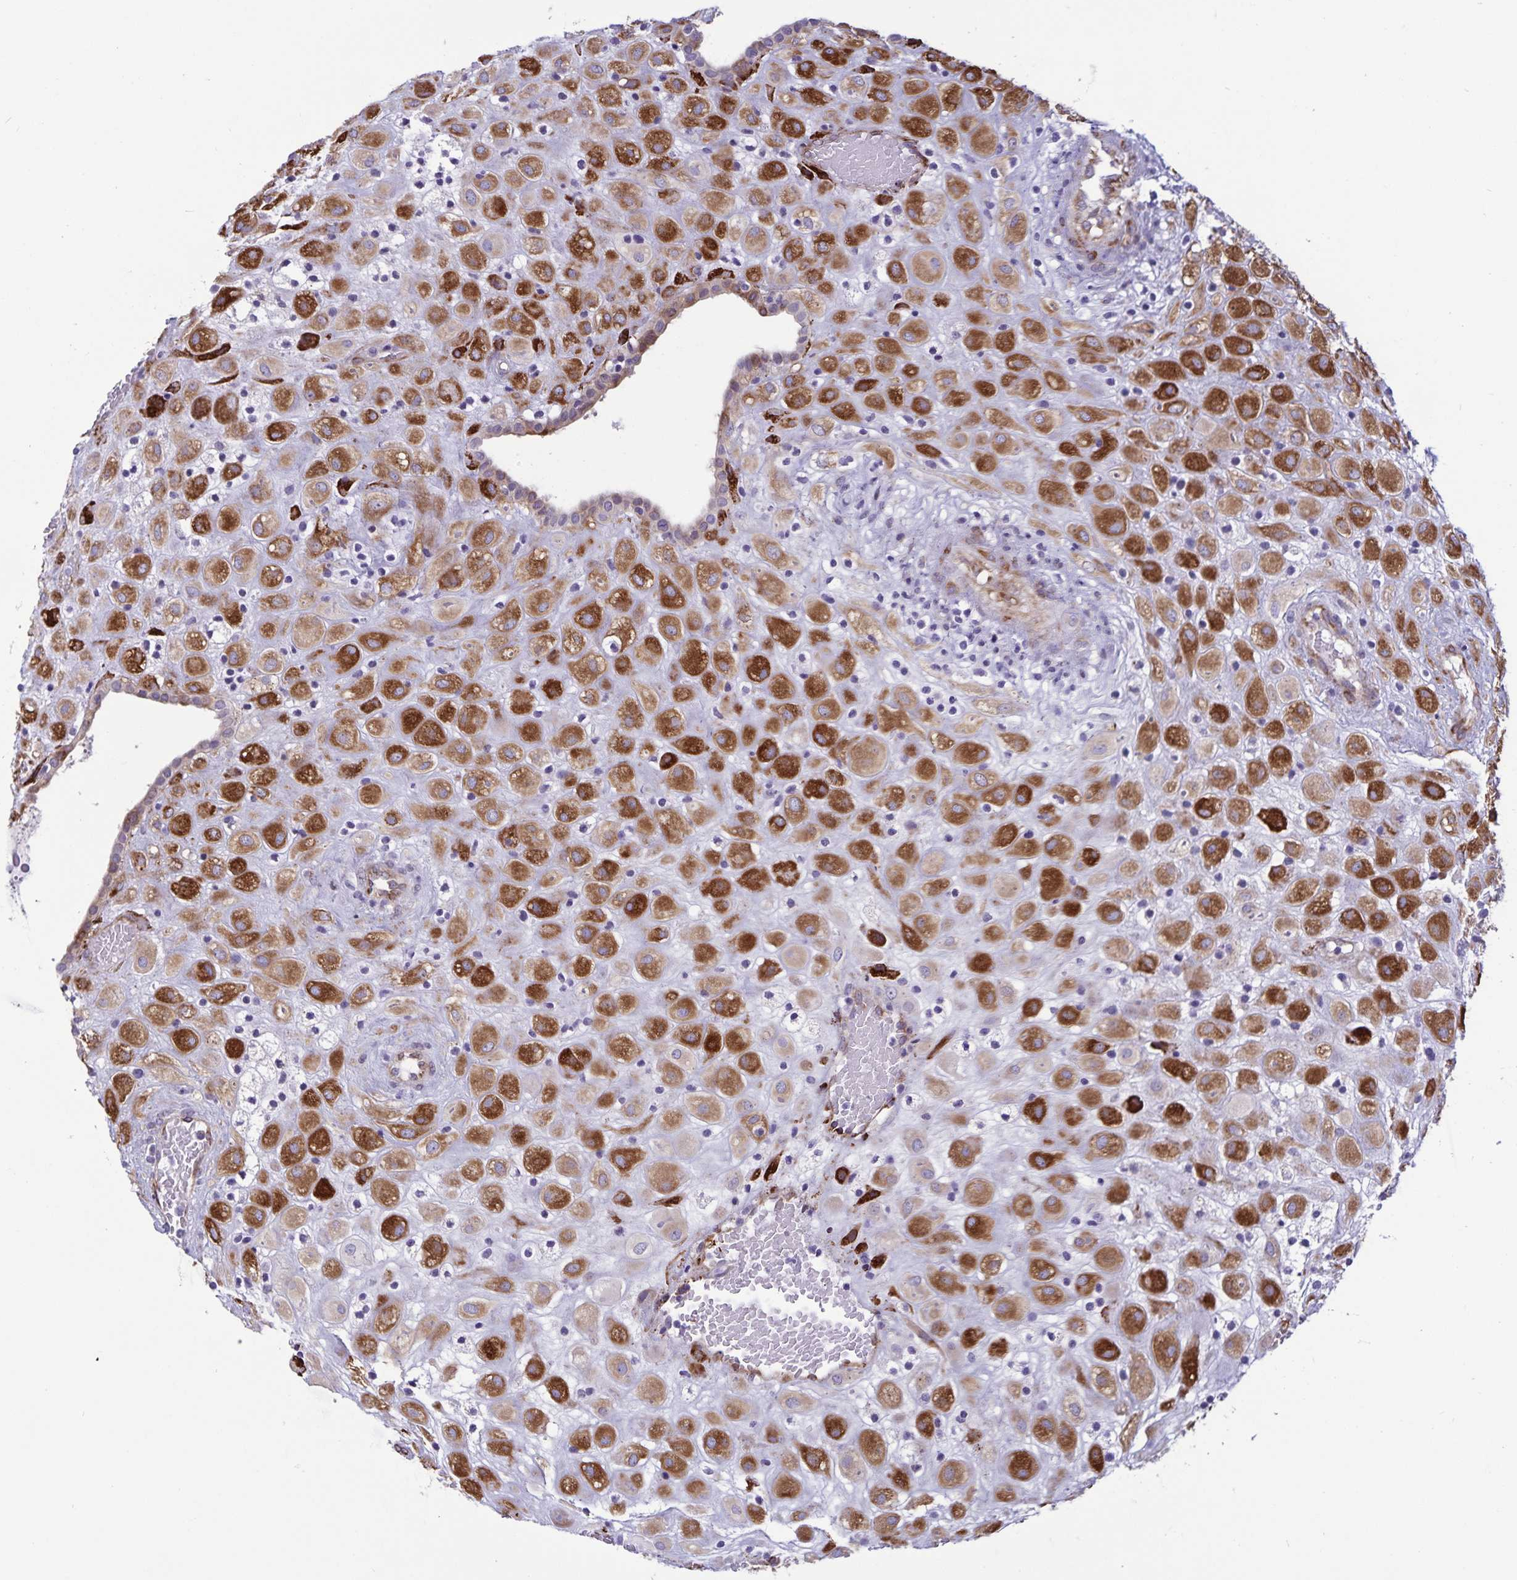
{"staining": {"intensity": "strong", "quantity": ">75%", "location": "cytoplasmic/membranous"}, "tissue": "placenta", "cell_type": "Decidual cells", "image_type": "normal", "snomed": [{"axis": "morphology", "description": "Normal tissue, NOS"}, {"axis": "topography", "description": "Placenta"}], "caption": "Protein analysis of benign placenta reveals strong cytoplasmic/membranous positivity in approximately >75% of decidual cells.", "gene": "RCN1", "patient": {"sex": "female", "age": 24}}